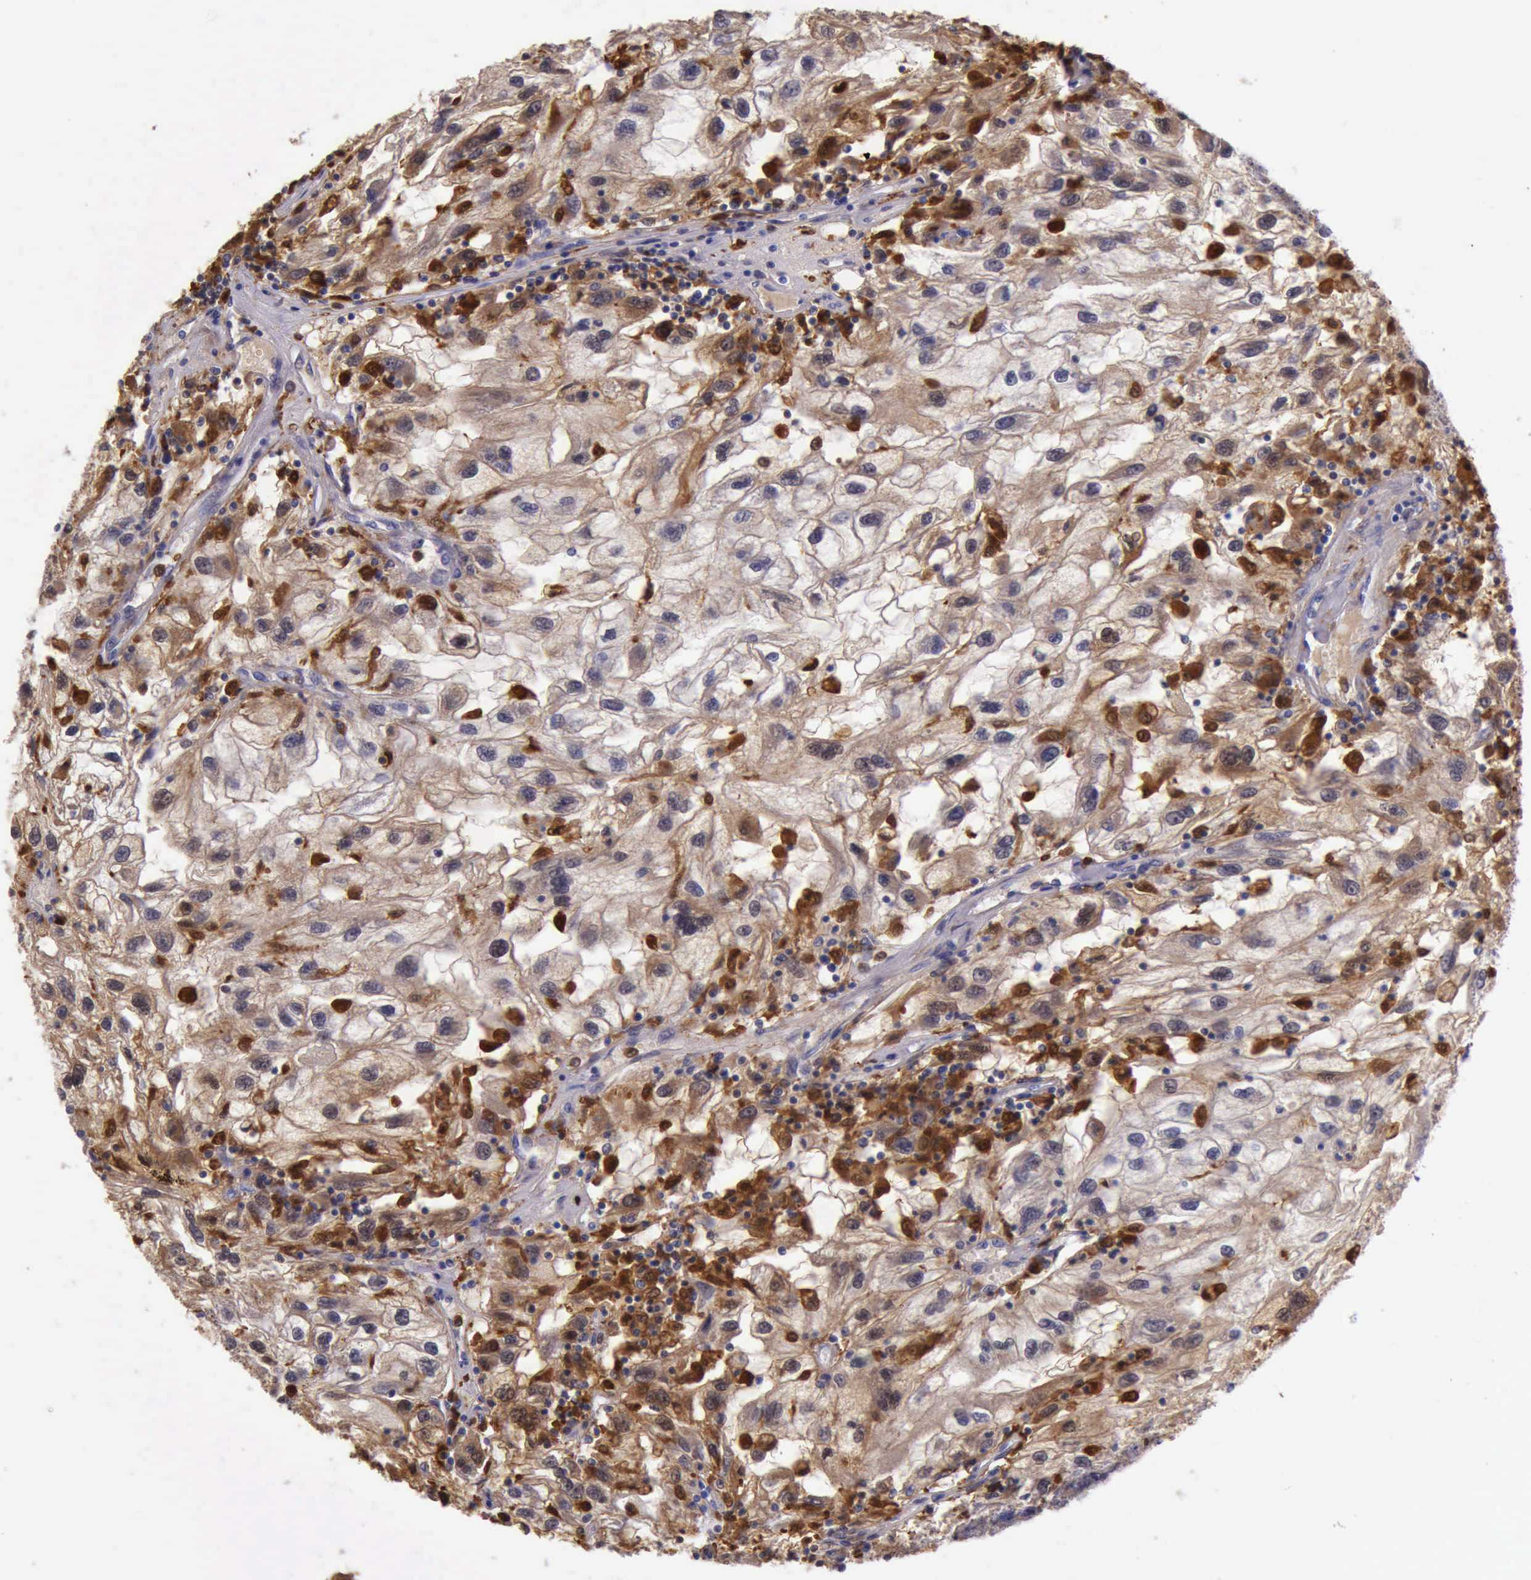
{"staining": {"intensity": "moderate", "quantity": "25%-75%", "location": "cytoplasmic/membranous,nuclear"}, "tissue": "renal cancer", "cell_type": "Tumor cells", "image_type": "cancer", "snomed": [{"axis": "morphology", "description": "Normal tissue, NOS"}, {"axis": "morphology", "description": "Adenocarcinoma, NOS"}, {"axis": "topography", "description": "Kidney"}], "caption": "Renal adenocarcinoma stained for a protein displays moderate cytoplasmic/membranous and nuclear positivity in tumor cells.", "gene": "TYMP", "patient": {"sex": "male", "age": 71}}